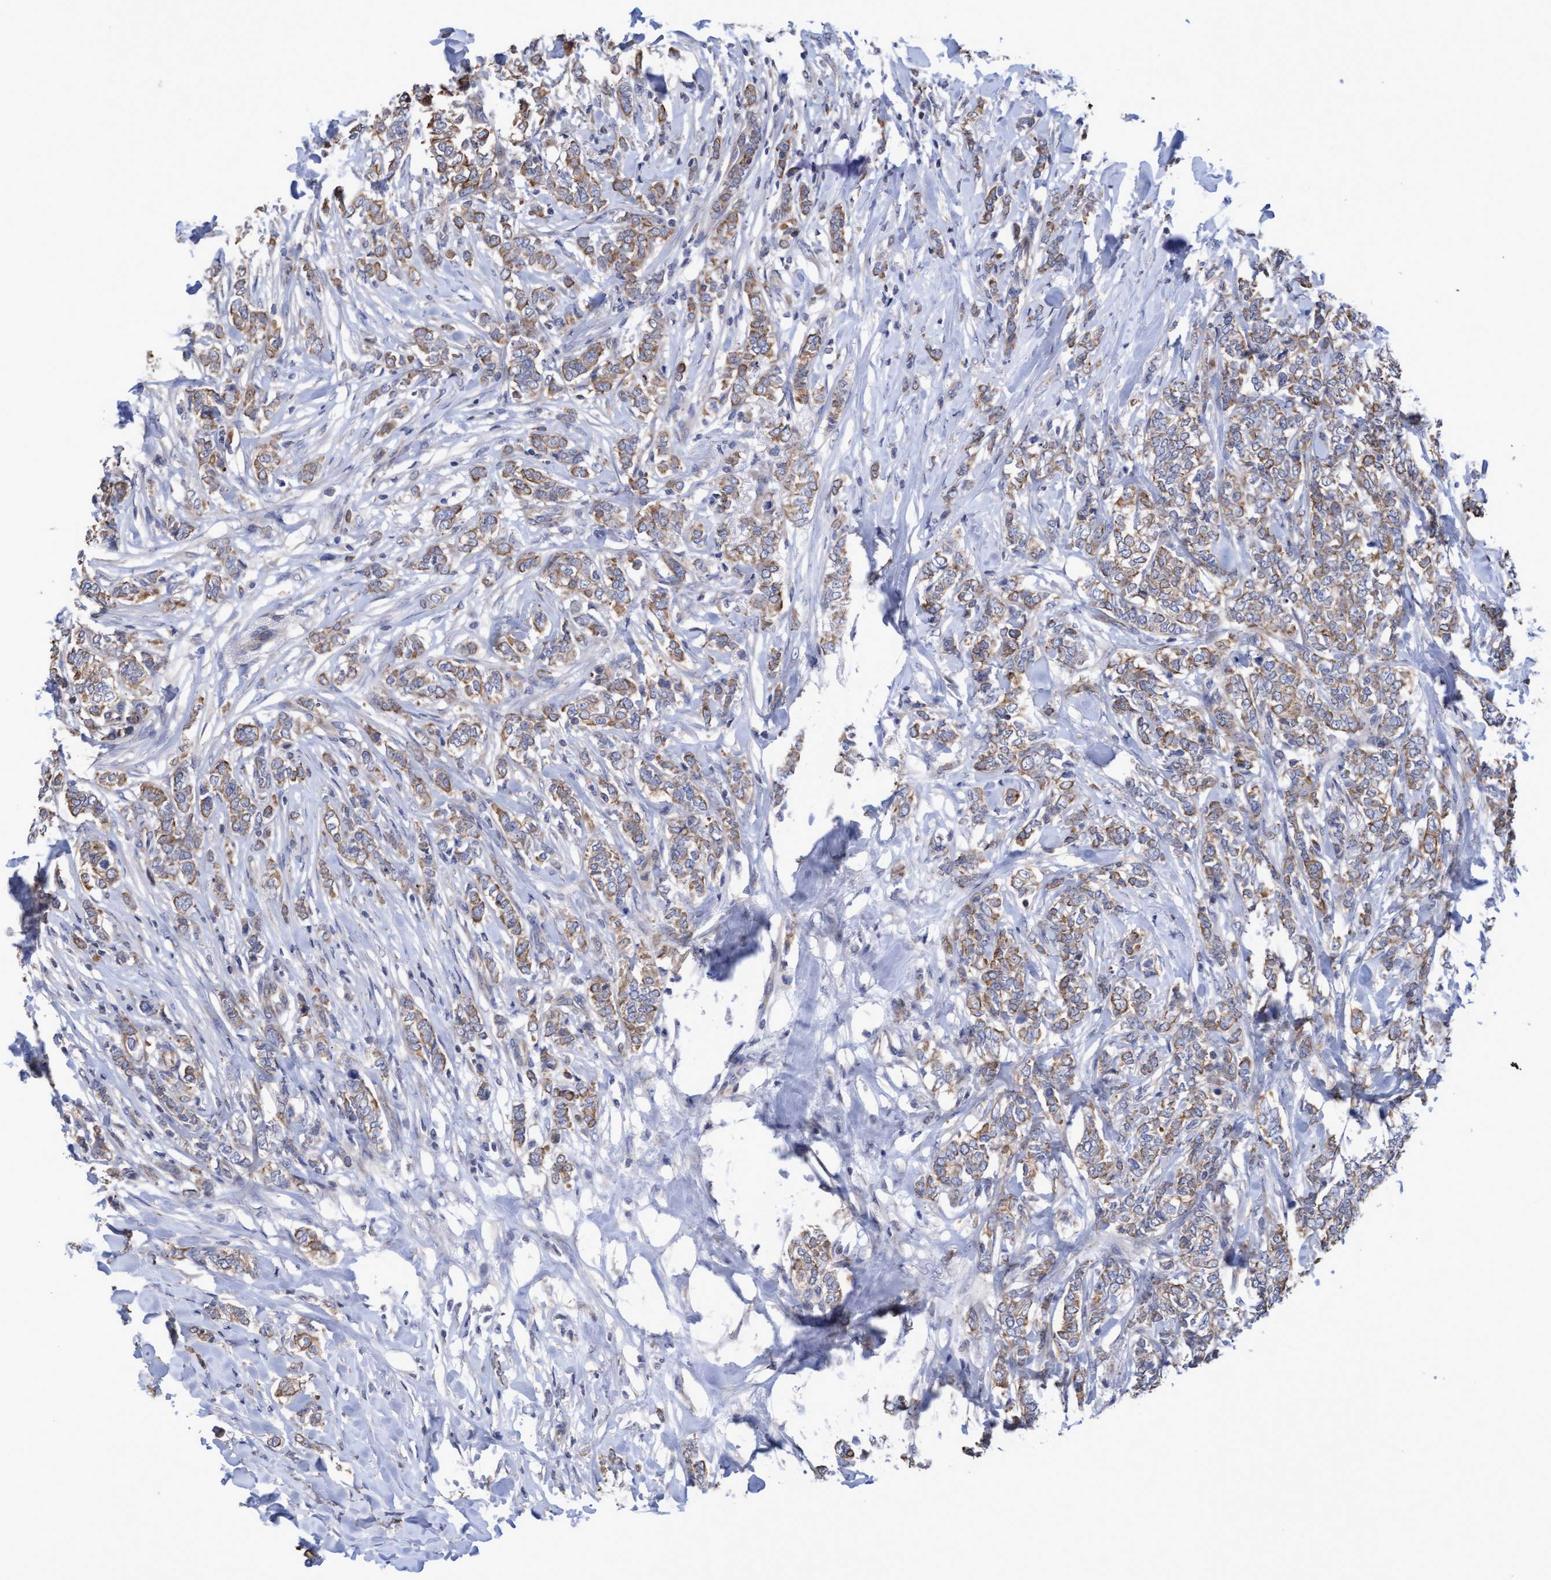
{"staining": {"intensity": "weak", "quantity": ">75%", "location": "cytoplasmic/membranous"}, "tissue": "breast cancer", "cell_type": "Tumor cells", "image_type": "cancer", "snomed": [{"axis": "morphology", "description": "Lobular carcinoma"}, {"axis": "topography", "description": "Skin"}, {"axis": "topography", "description": "Breast"}], "caption": "Breast lobular carcinoma stained with IHC displays weak cytoplasmic/membranous positivity in about >75% of tumor cells.", "gene": "KRT24", "patient": {"sex": "female", "age": 46}}